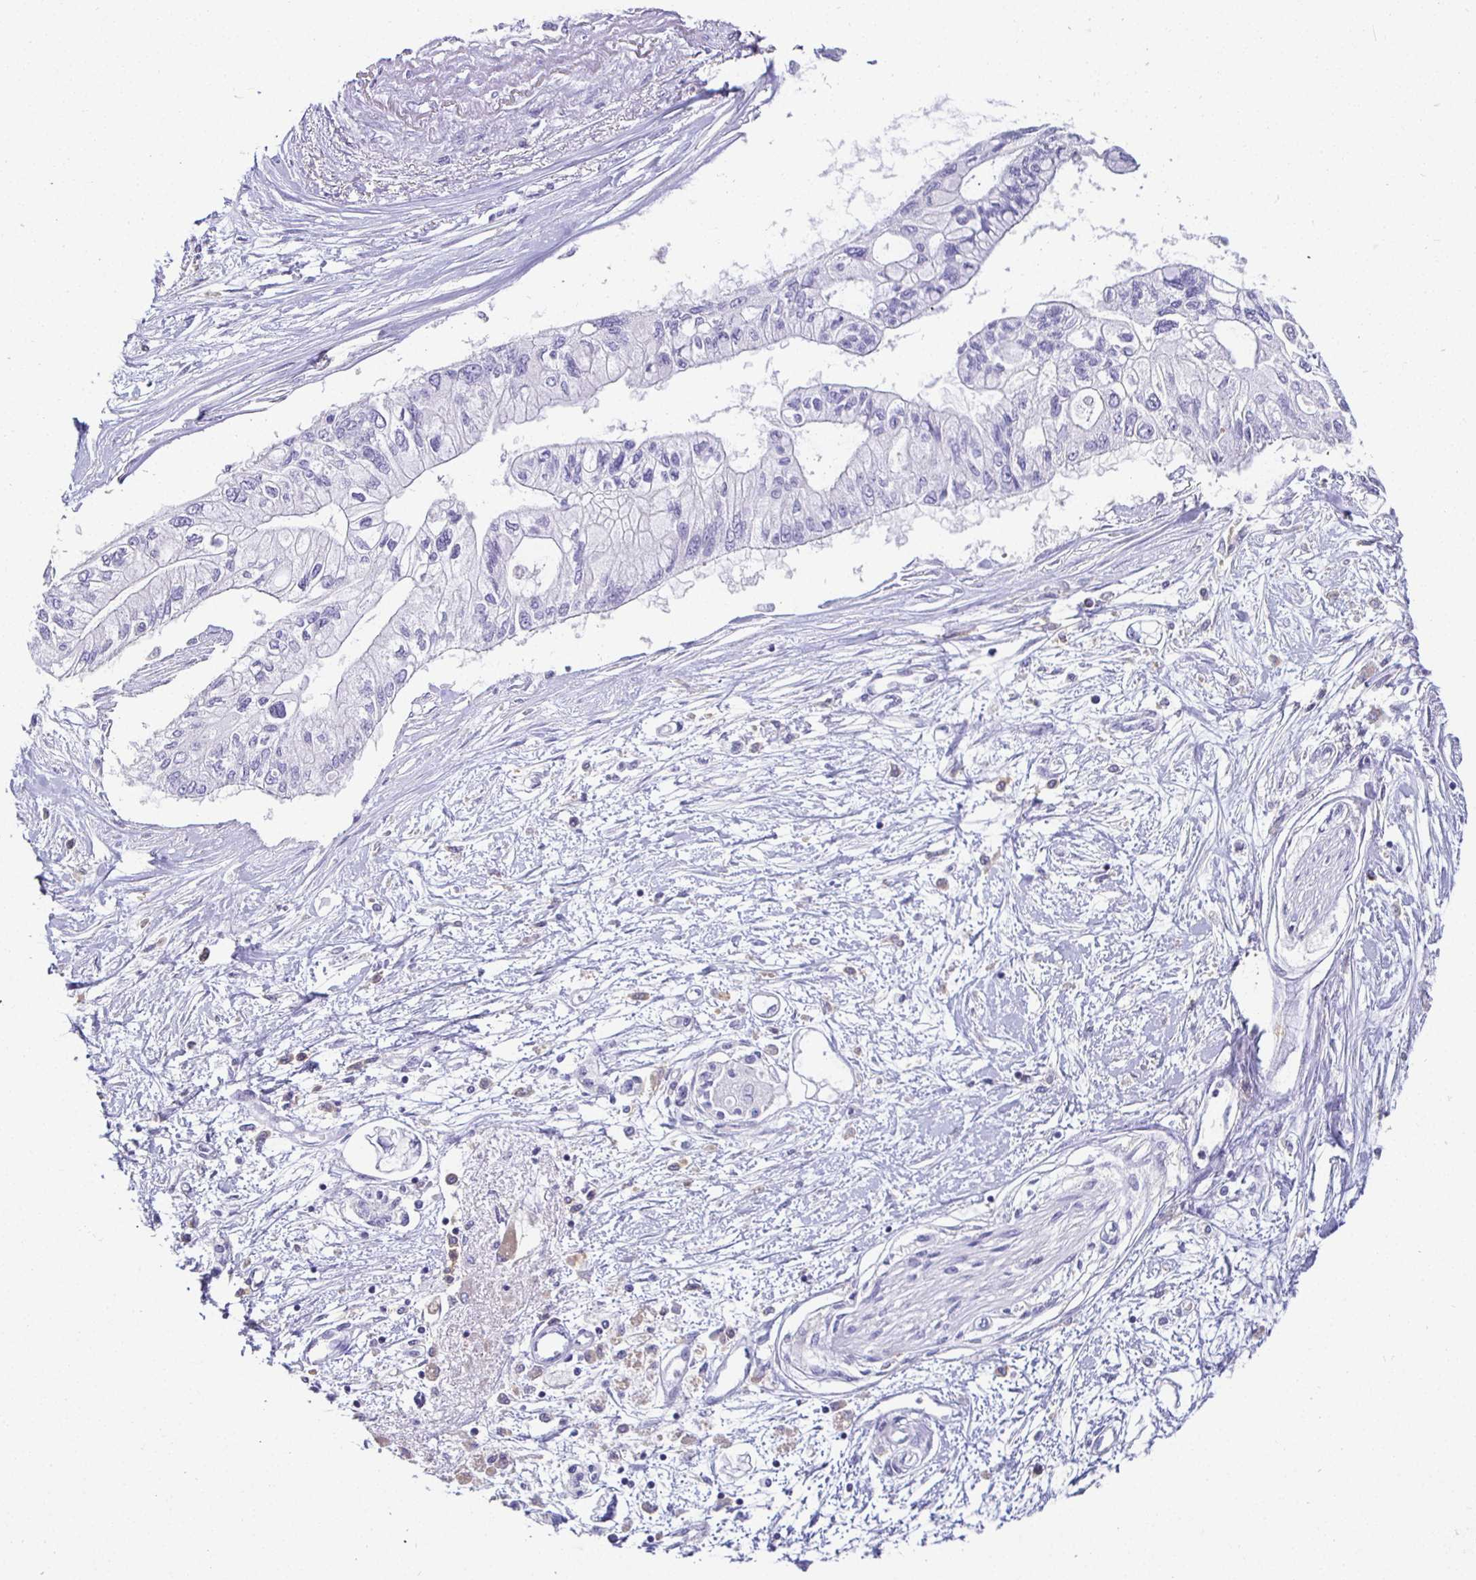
{"staining": {"intensity": "negative", "quantity": "none", "location": "none"}, "tissue": "pancreatic cancer", "cell_type": "Tumor cells", "image_type": "cancer", "snomed": [{"axis": "morphology", "description": "Adenocarcinoma, NOS"}, {"axis": "topography", "description": "Pancreas"}], "caption": "A high-resolution histopathology image shows immunohistochemistry (IHC) staining of pancreatic cancer, which shows no significant positivity in tumor cells.", "gene": "SIRPA", "patient": {"sex": "female", "age": 77}}